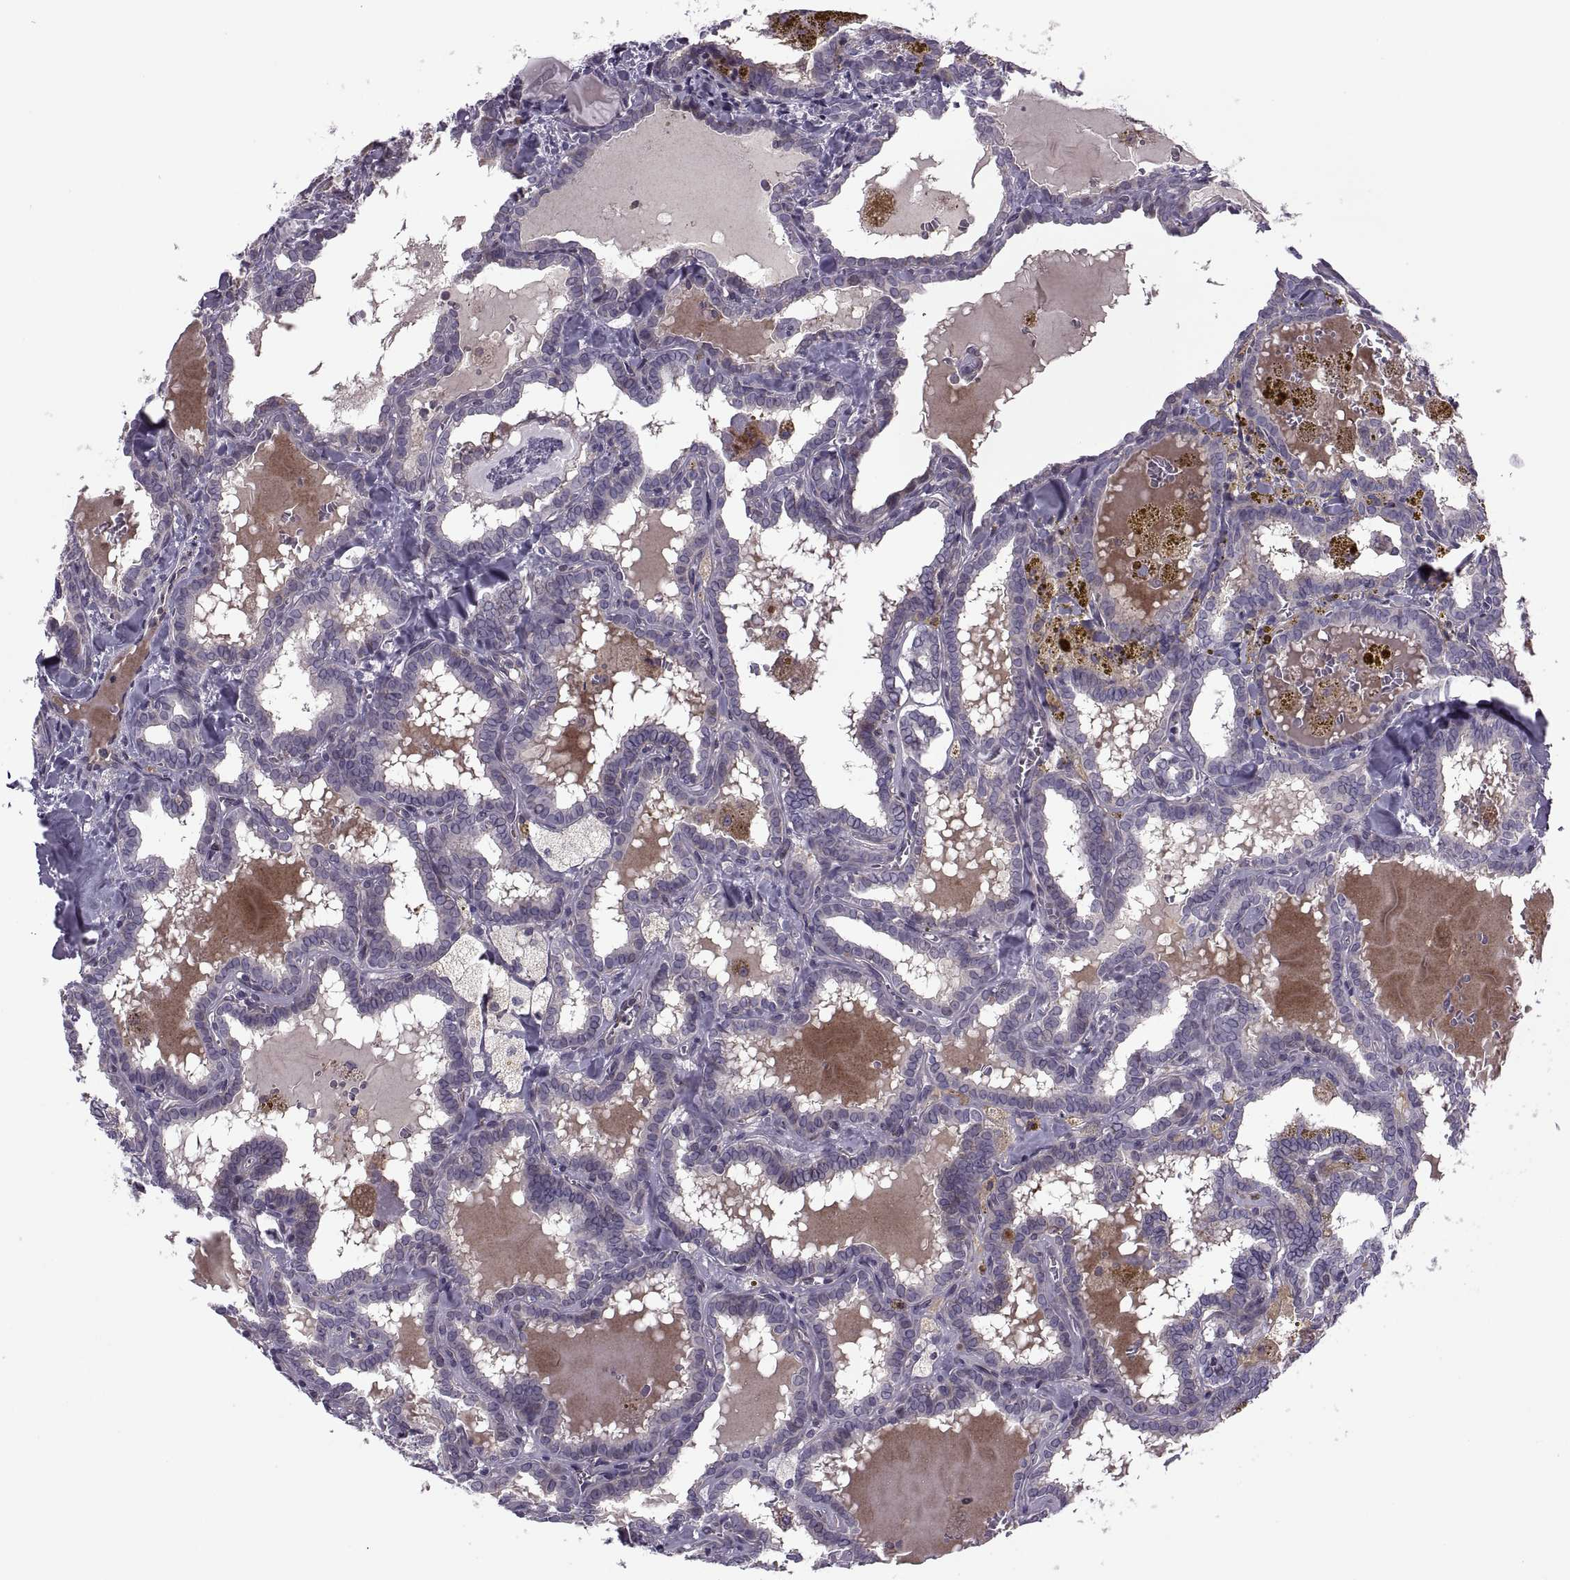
{"staining": {"intensity": "negative", "quantity": "none", "location": "none"}, "tissue": "thyroid cancer", "cell_type": "Tumor cells", "image_type": "cancer", "snomed": [{"axis": "morphology", "description": "Papillary adenocarcinoma, NOS"}, {"axis": "topography", "description": "Thyroid gland"}], "caption": "DAB (3,3'-diaminobenzidine) immunohistochemical staining of human thyroid cancer shows no significant expression in tumor cells.", "gene": "ODF3", "patient": {"sex": "female", "age": 39}}